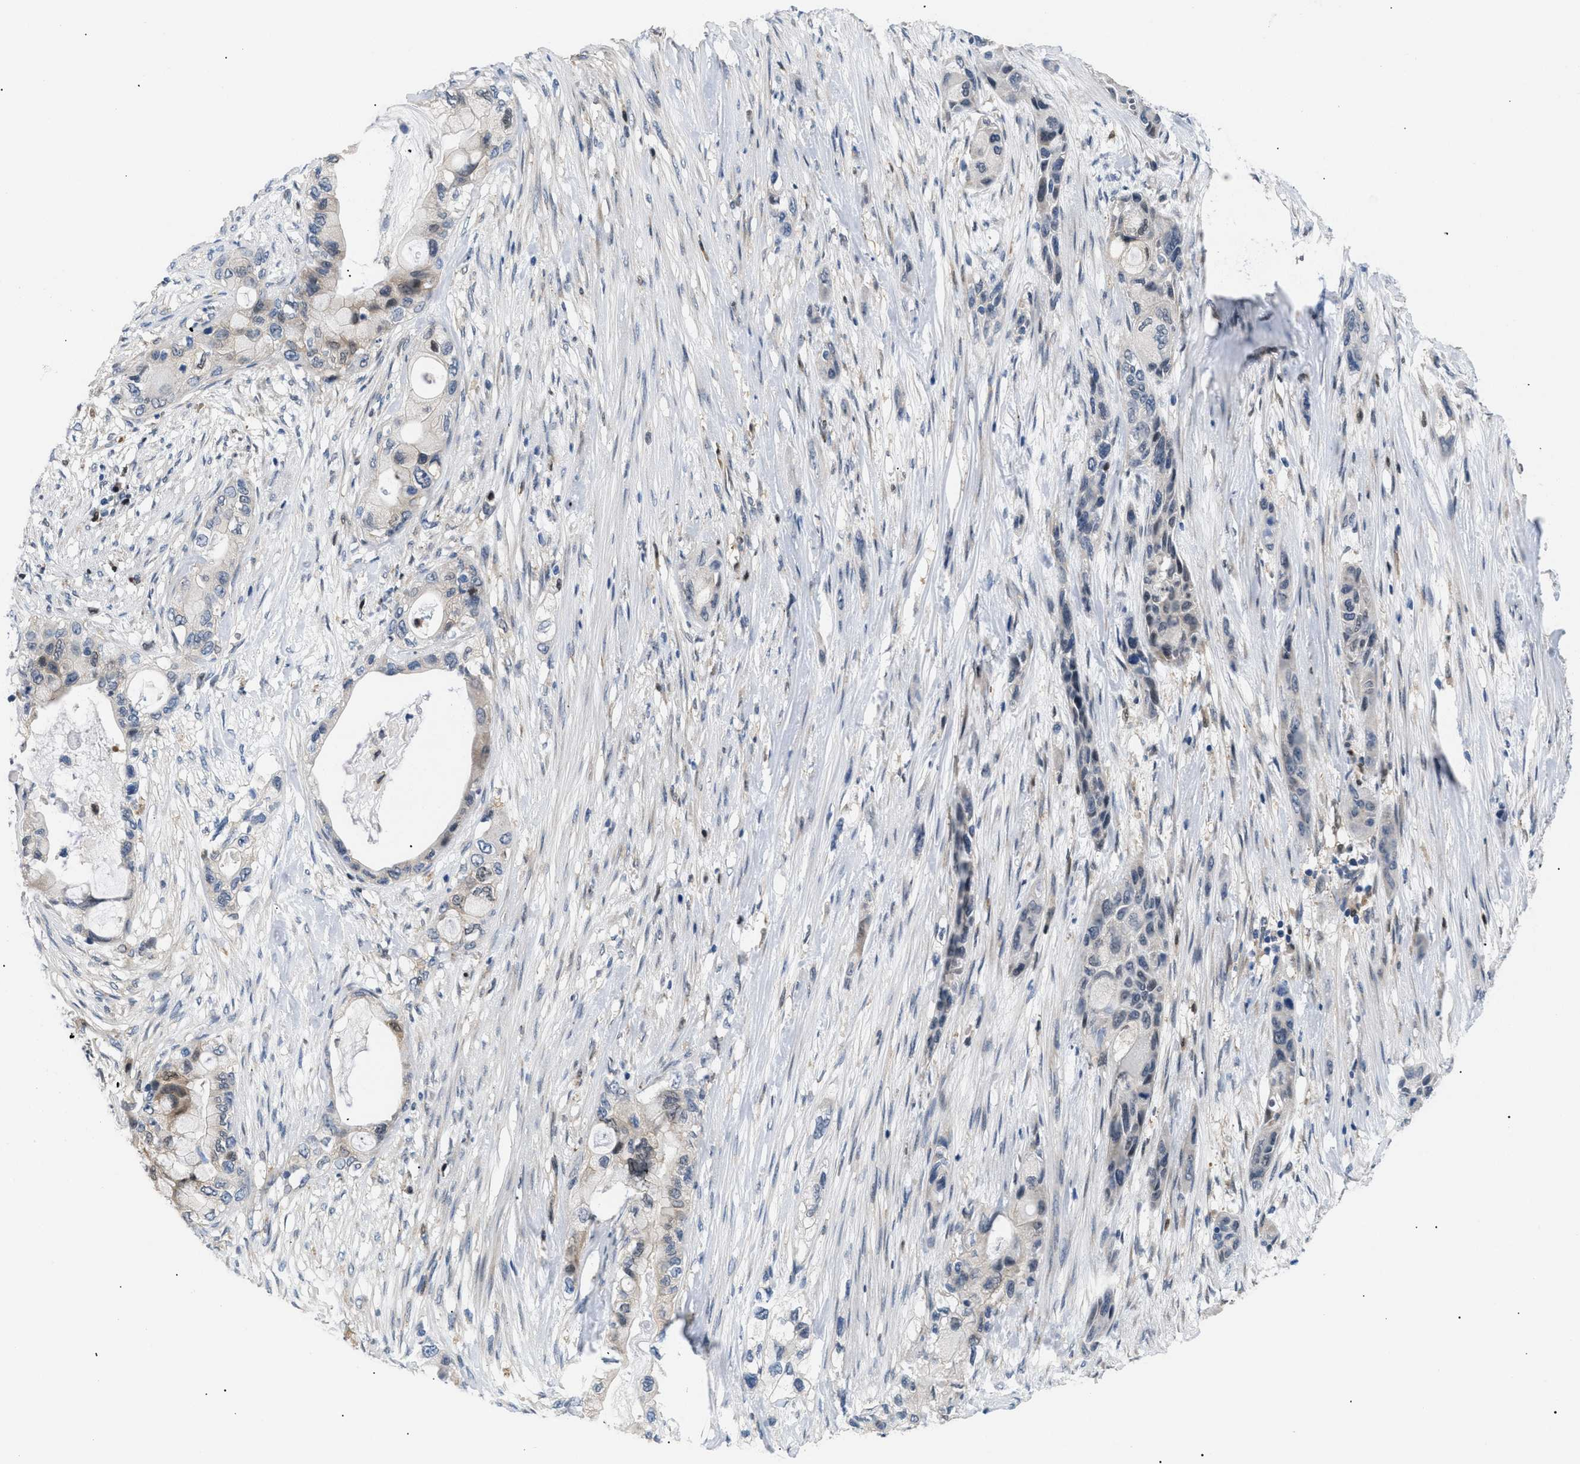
{"staining": {"intensity": "negative", "quantity": "none", "location": "none"}, "tissue": "pancreatic cancer", "cell_type": "Tumor cells", "image_type": "cancer", "snomed": [{"axis": "morphology", "description": "Adenocarcinoma, NOS"}, {"axis": "topography", "description": "Pancreas"}], "caption": "This is an immunohistochemistry (IHC) image of human adenocarcinoma (pancreatic). There is no staining in tumor cells.", "gene": "AKR1A1", "patient": {"sex": "male", "age": 53}}